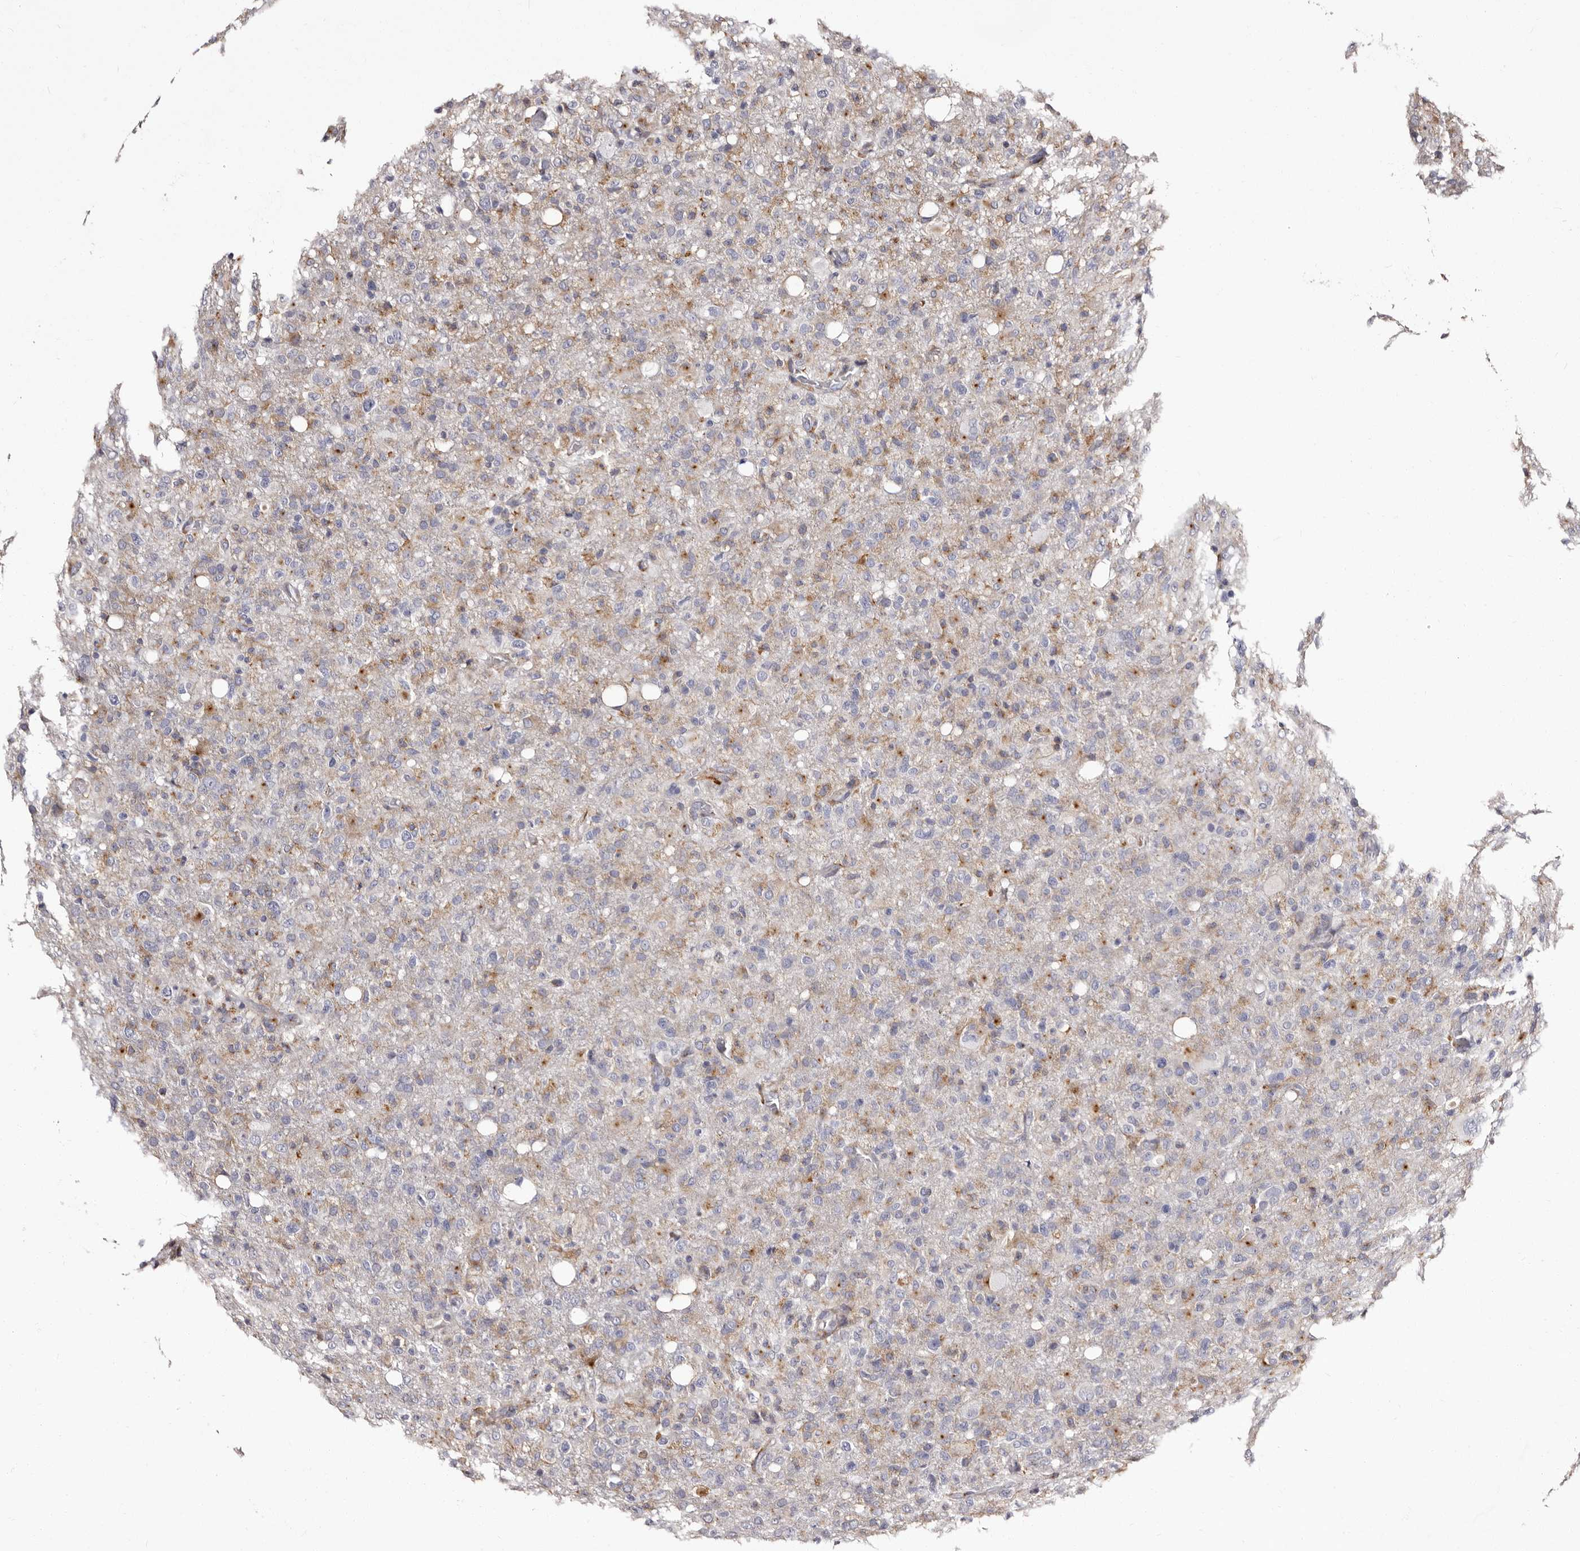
{"staining": {"intensity": "weak", "quantity": "<25%", "location": "cytoplasmic/membranous"}, "tissue": "glioma", "cell_type": "Tumor cells", "image_type": "cancer", "snomed": [{"axis": "morphology", "description": "Glioma, malignant, High grade"}, {"axis": "topography", "description": "Brain"}], "caption": "Immunohistochemical staining of human malignant glioma (high-grade) displays no significant staining in tumor cells.", "gene": "AUNIP", "patient": {"sex": "female", "age": 57}}